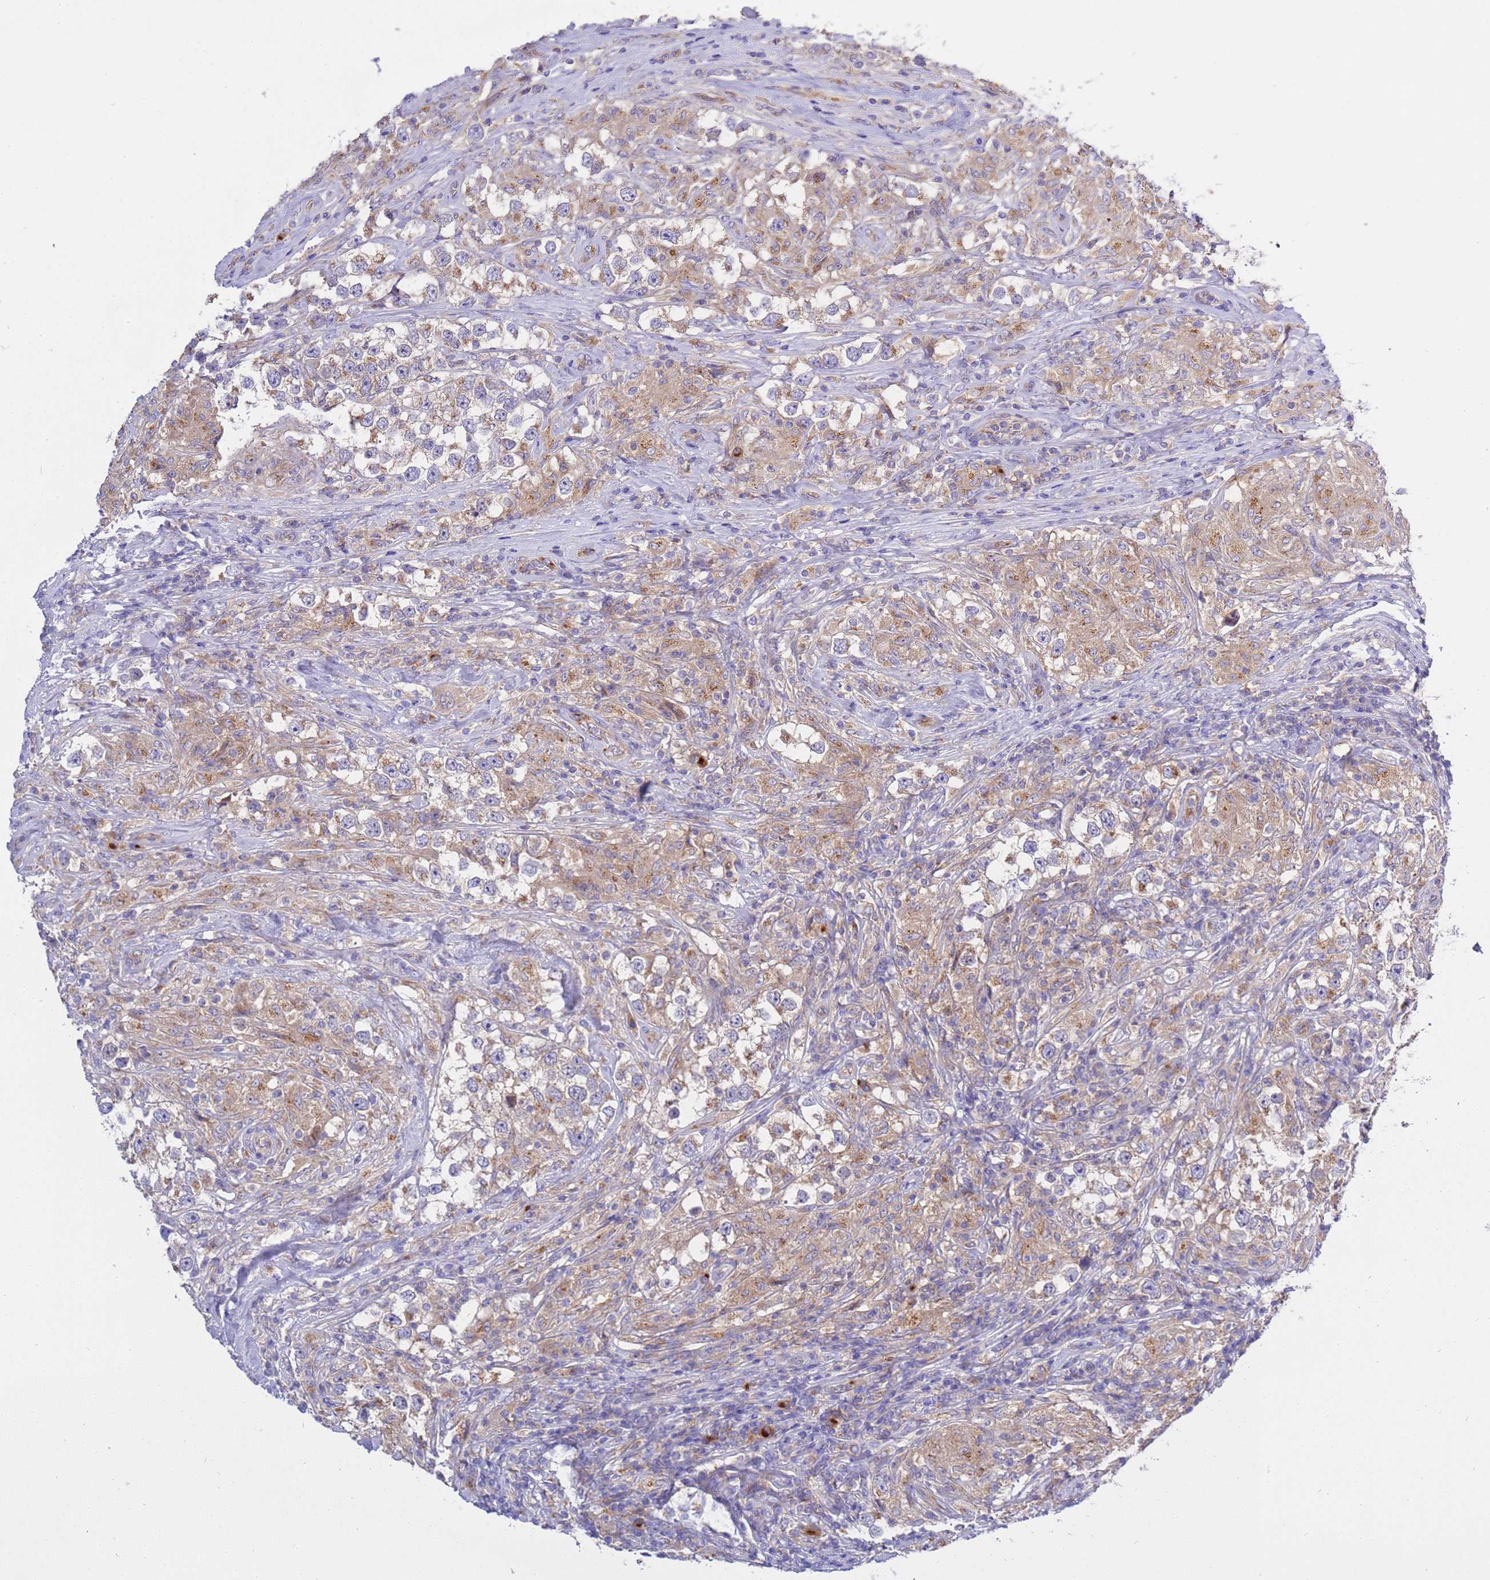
{"staining": {"intensity": "moderate", "quantity": ">75%", "location": "cytoplasmic/membranous"}, "tissue": "testis cancer", "cell_type": "Tumor cells", "image_type": "cancer", "snomed": [{"axis": "morphology", "description": "Seminoma, NOS"}, {"axis": "topography", "description": "Testis"}], "caption": "Moderate cytoplasmic/membranous protein expression is appreciated in approximately >75% of tumor cells in seminoma (testis).", "gene": "ANAPC1", "patient": {"sex": "male", "age": 46}}